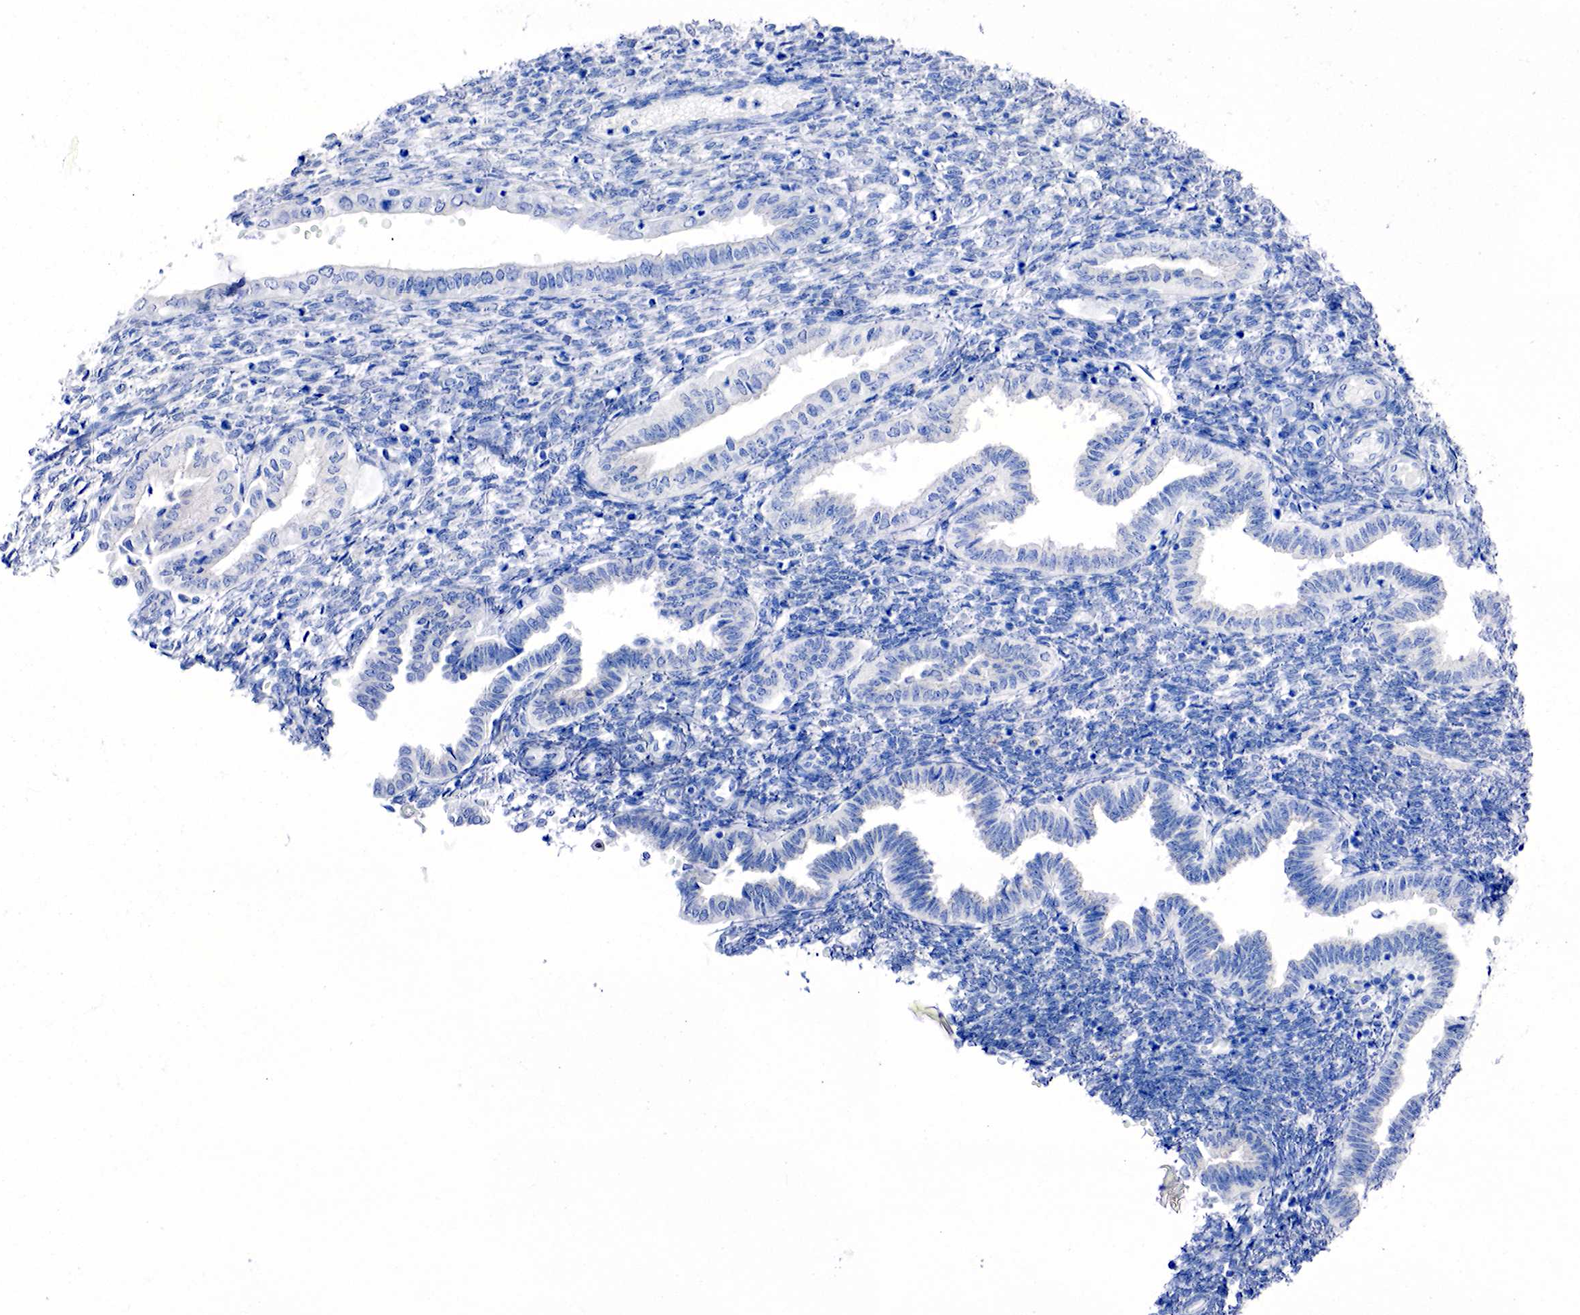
{"staining": {"intensity": "negative", "quantity": "none", "location": "none"}, "tissue": "endometrium", "cell_type": "Cells in endometrial stroma", "image_type": "normal", "snomed": [{"axis": "morphology", "description": "Normal tissue, NOS"}, {"axis": "topography", "description": "Endometrium"}], "caption": "Human endometrium stained for a protein using immunohistochemistry (IHC) demonstrates no staining in cells in endometrial stroma.", "gene": "CHGA", "patient": {"sex": "female", "age": 36}}